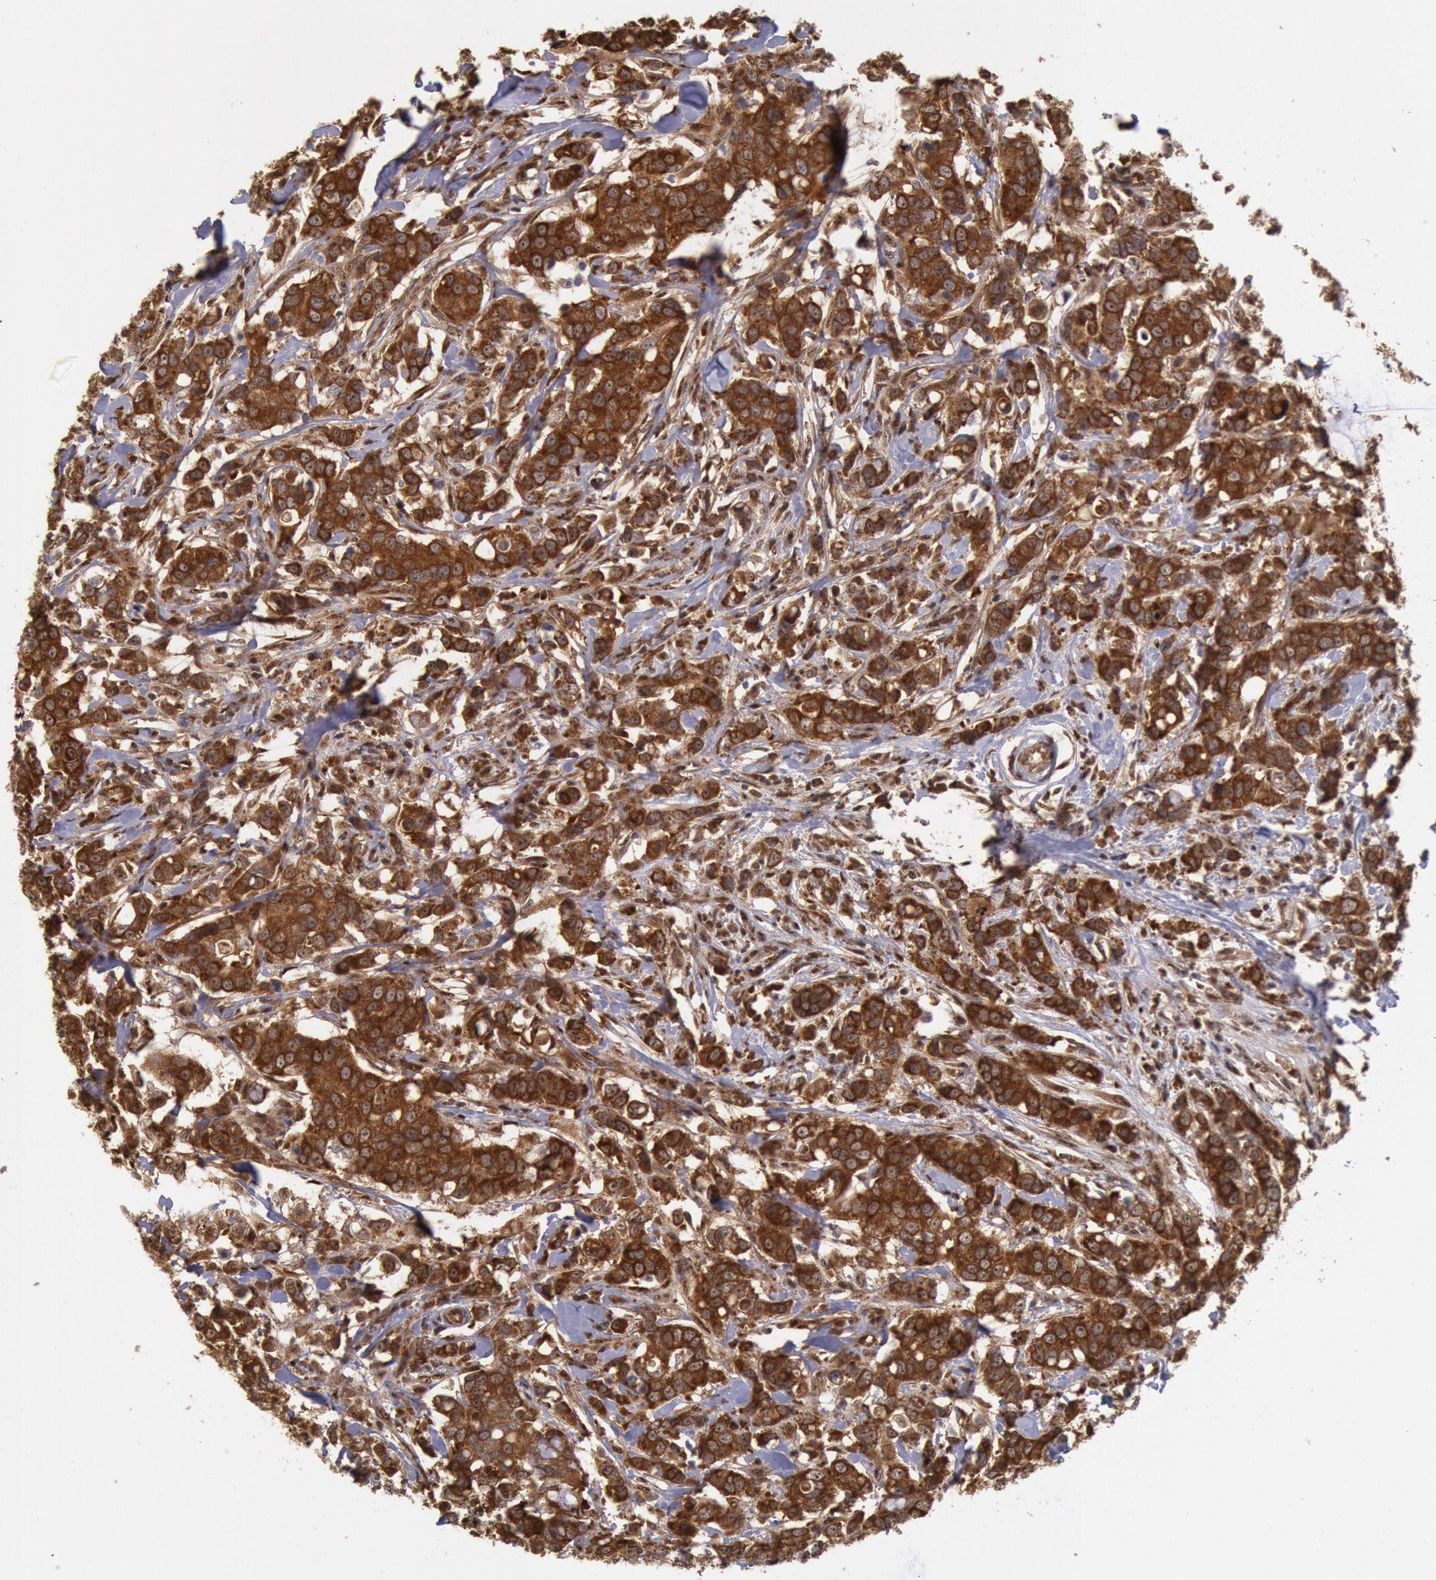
{"staining": {"intensity": "strong", "quantity": ">75%", "location": "cytoplasmic/membranous"}, "tissue": "breast cancer", "cell_type": "Tumor cells", "image_type": "cancer", "snomed": [{"axis": "morphology", "description": "Duct carcinoma"}, {"axis": "topography", "description": "Breast"}], "caption": "Immunohistochemistry (IHC) micrograph of breast cancer (infiltrating ductal carcinoma) stained for a protein (brown), which exhibits high levels of strong cytoplasmic/membranous staining in about >75% of tumor cells.", "gene": "STX17", "patient": {"sex": "female", "age": 27}}